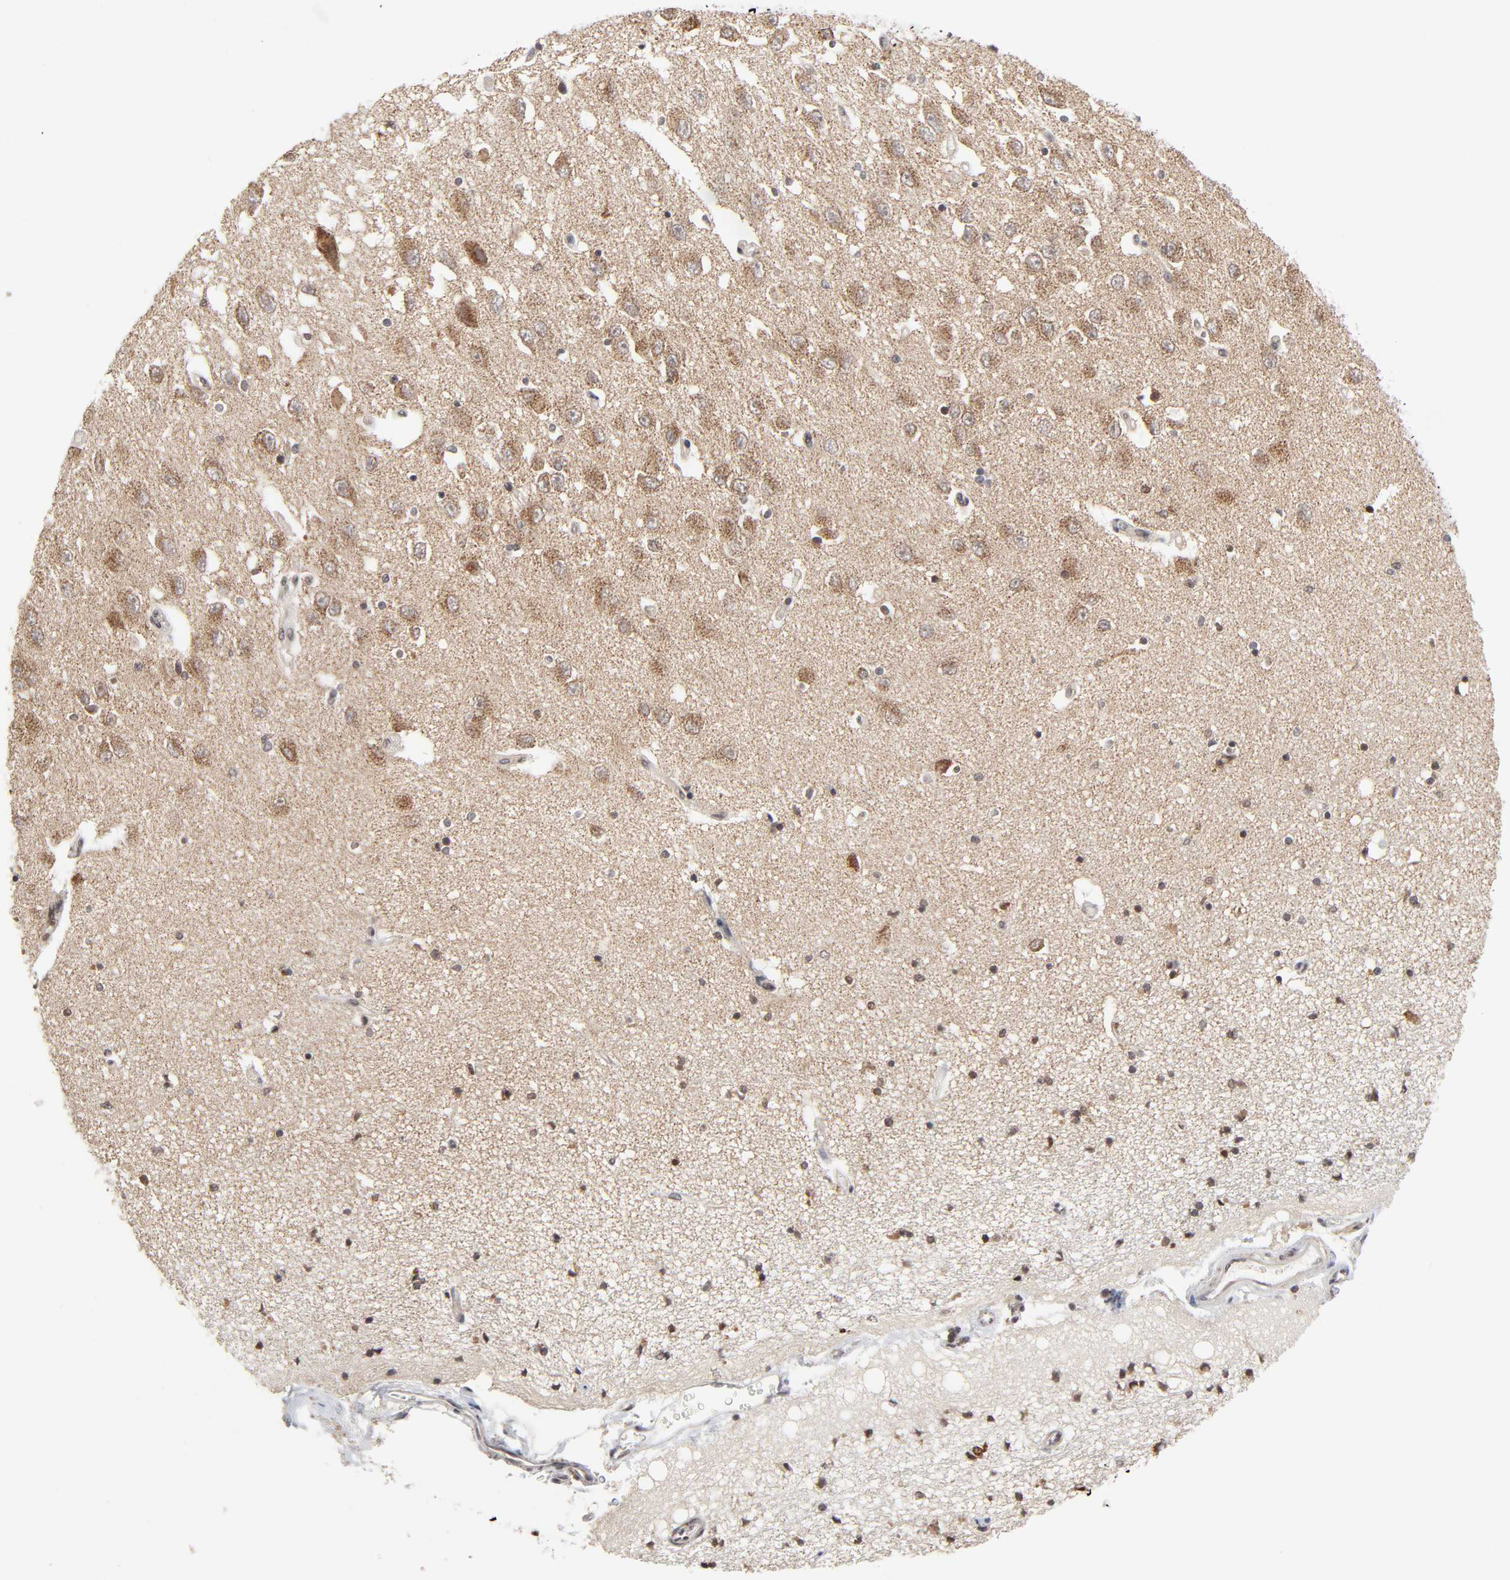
{"staining": {"intensity": "moderate", "quantity": "25%-75%", "location": "cytoplasmic/membranous"}, "tissue": "hippocampus", "cell_type": "Glial cells", "image_type": "normal", "snomed": [{"axis": "morphology", "description": "Normal tissue, NOS"}, {"axis": "topography", "description": "Hippocampus"}], "caption": "DAB (3,3'-diaminobenzidine) immunohistochemical staining of unremarkable hippocampus reveals moderate cytoplasmic/membranous protein staining in about 25%-75% of glial cells.", "gene": "AUH", "patient": {"sex": "female", "age": 54}}